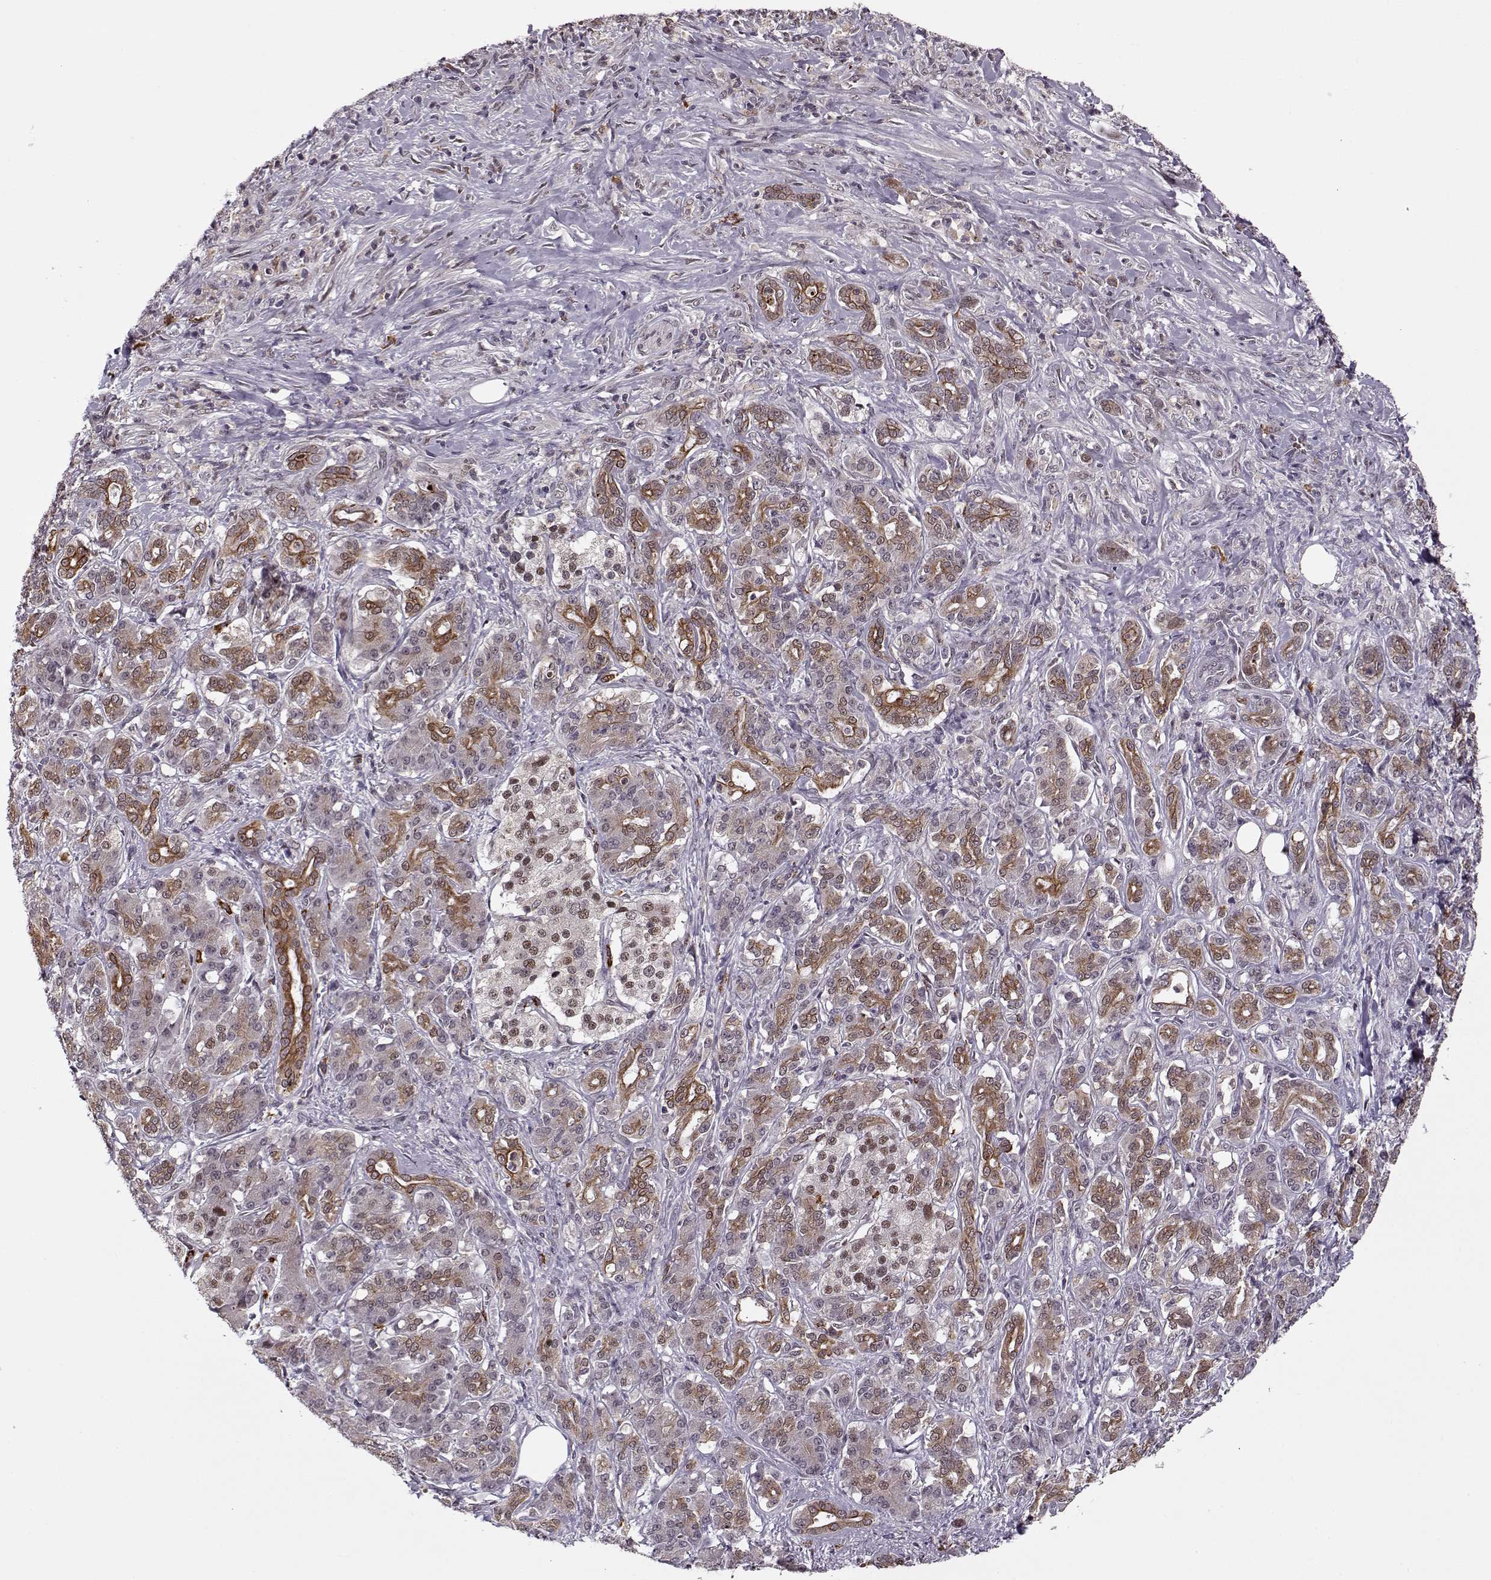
{"staining": {"intensity": "strong", "quantity": "25%-75%", "location": "cytoplasmic/membranous"}, "tissue": "pancreatic cancer", "cell_type": "Tumor cells", "image_type": "cancer", "snomed": [{"axis": "morphology", "description": "Normal tissue, NOS"}, {"axis": "morphology", "description": "Inflammation, NOS"}, {"axis": "morphology", "description": "Adenocarcinoma, NOS"}, {"axis": "topography", "description": "Pancreas"}], "caption": "Immunohistochemical staining of human pancreatic cancer (adenocarcinoma) displays high levels of strong cytoplasmic/membranous positivity in about 25%-75% of tumor cells.", "gene": "DENND4B", "patient": {"sex": "male", "age": 57}}